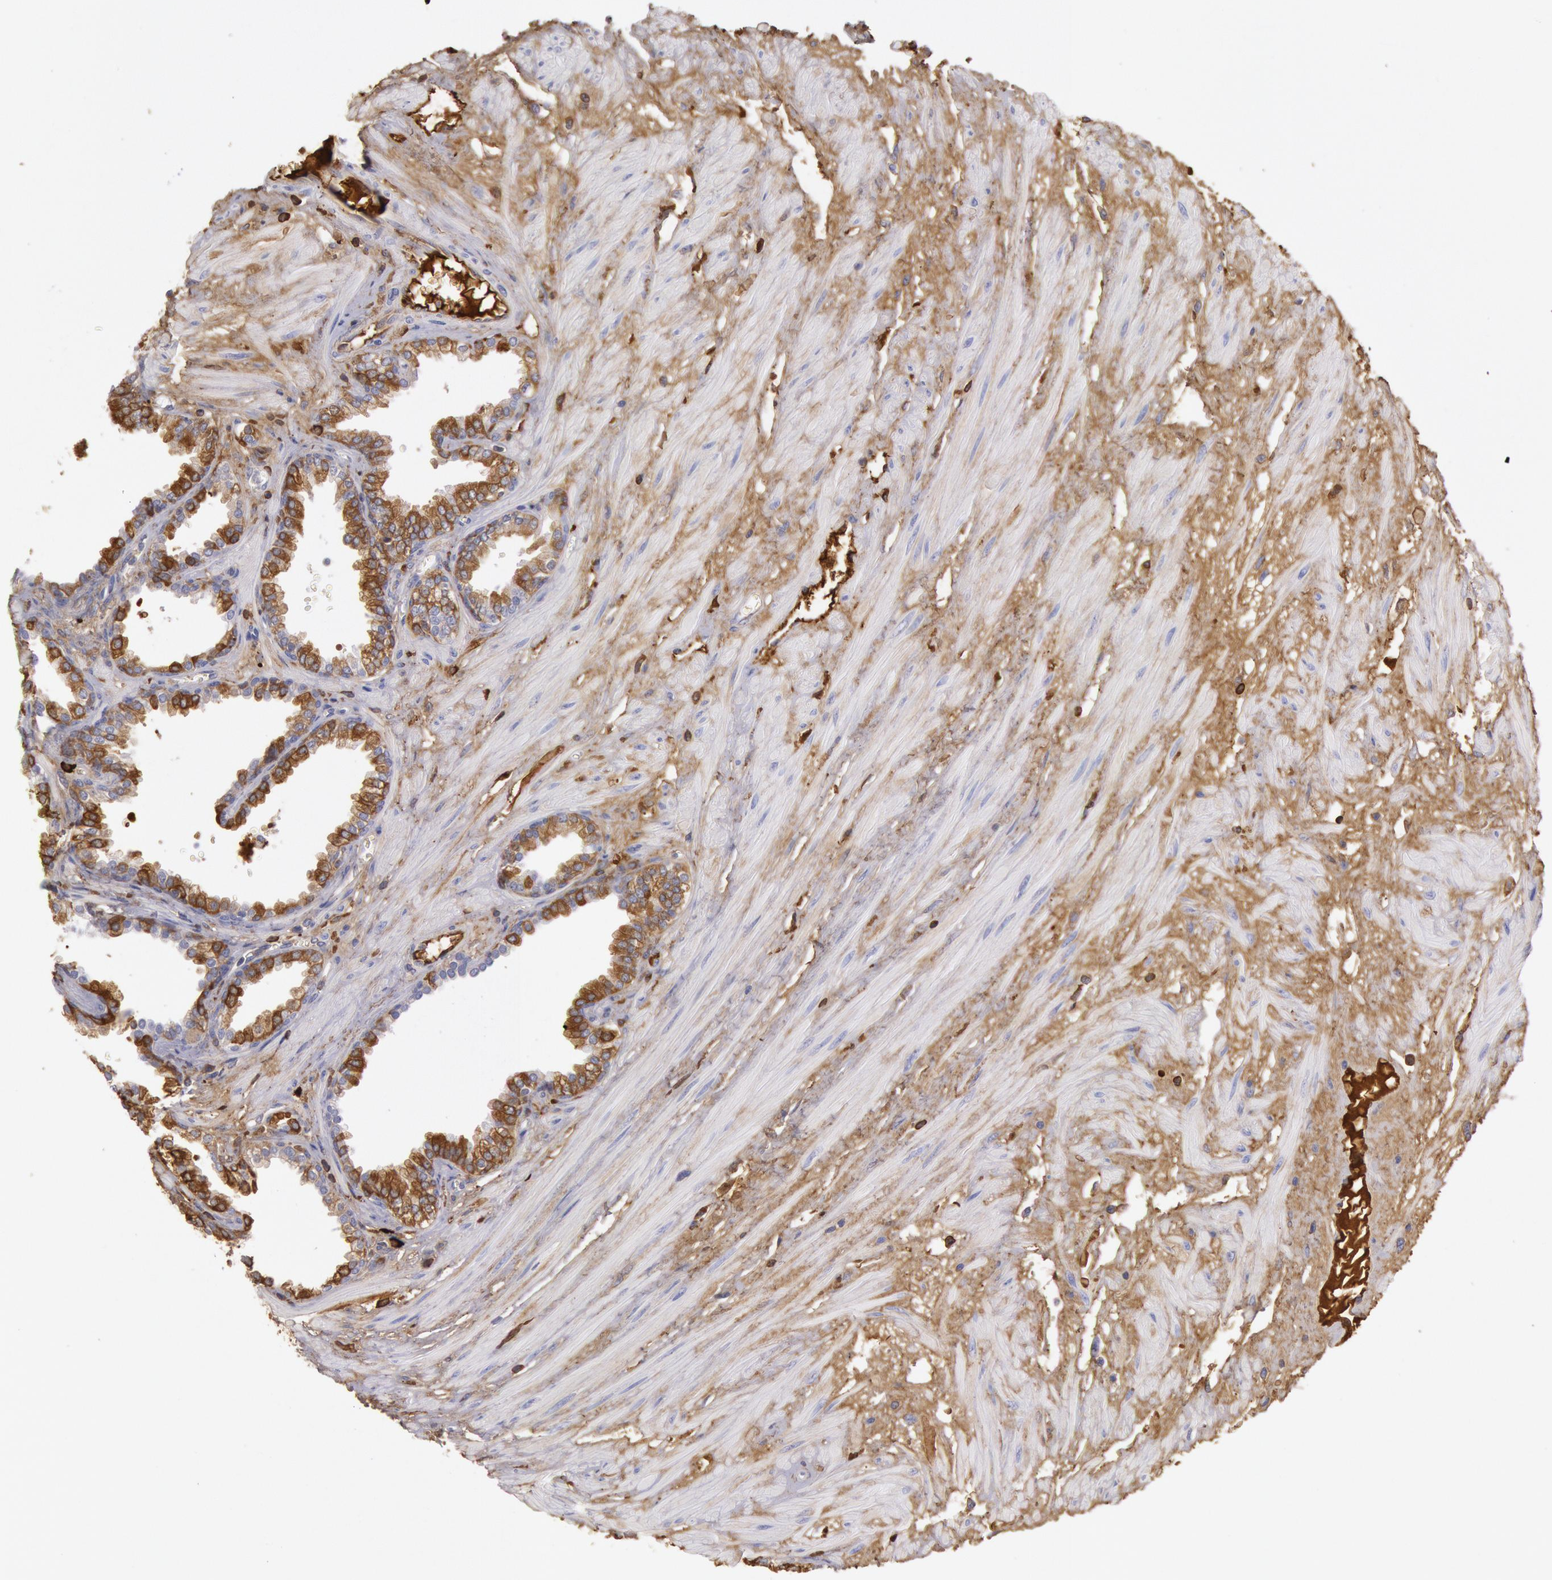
{"staining": {"intensity": "moderate", "quantity": "25%-75%", "location": "cytoplasmic/membranous"}, "tissue": "prostate", "cell_type": "Glandular cells", "image_type": "normal", "snomed": [{"axis": "morphology", "description": "Normal tissue, NOS"}, {"axis": "topography", "description": "Prostate"}], "caption": "This photomicrograph shows immunohistochemistry staining of unremarkable prostate, with medium moderate cytoplasmic/membranous positivity in about 25%-75% of glandular cells.", "gene": "IGHA1", "patient": {"sex": "male", "age": 64}}